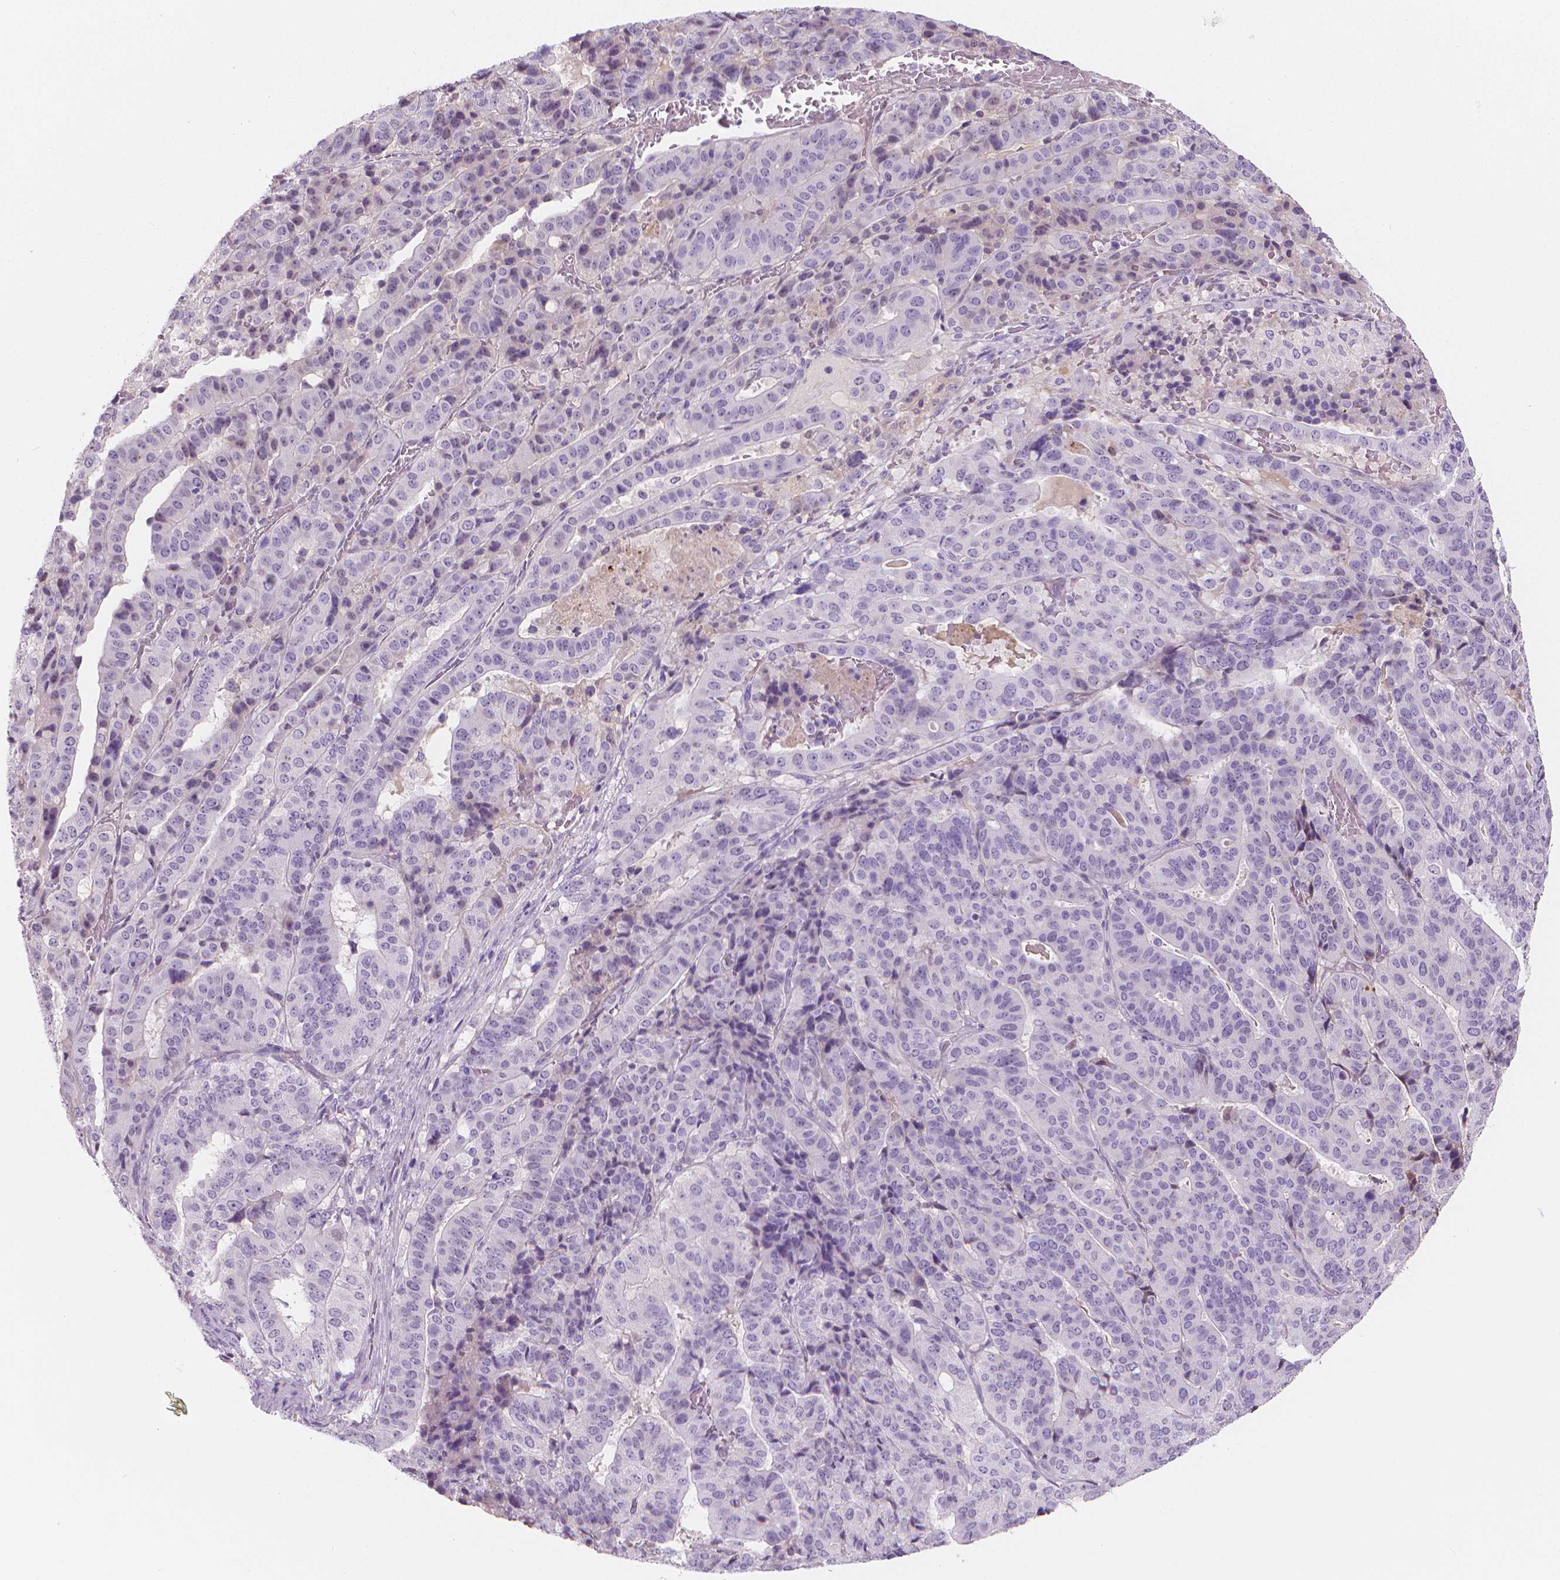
{"staining": {"intensity": "negative", "quantity": "none", "location": "none"}, "tissue": "stomach cancer", "cell_type": "Tumor cells", "image_type": "cancer", "snomed": [{"axis": "morphology", "description": "Adenocarcinoma, NOS"}, {"axis": "topography", "description": "Stomach"}], "caption": "Immunohistochemistry micrograph of stomach cancer (adenocarcinoma) stained for a protein (brown), which reveals no positivity in tumor cells.", "gene": "APOA4", "patient": {"sex": "male", "age": 48}}